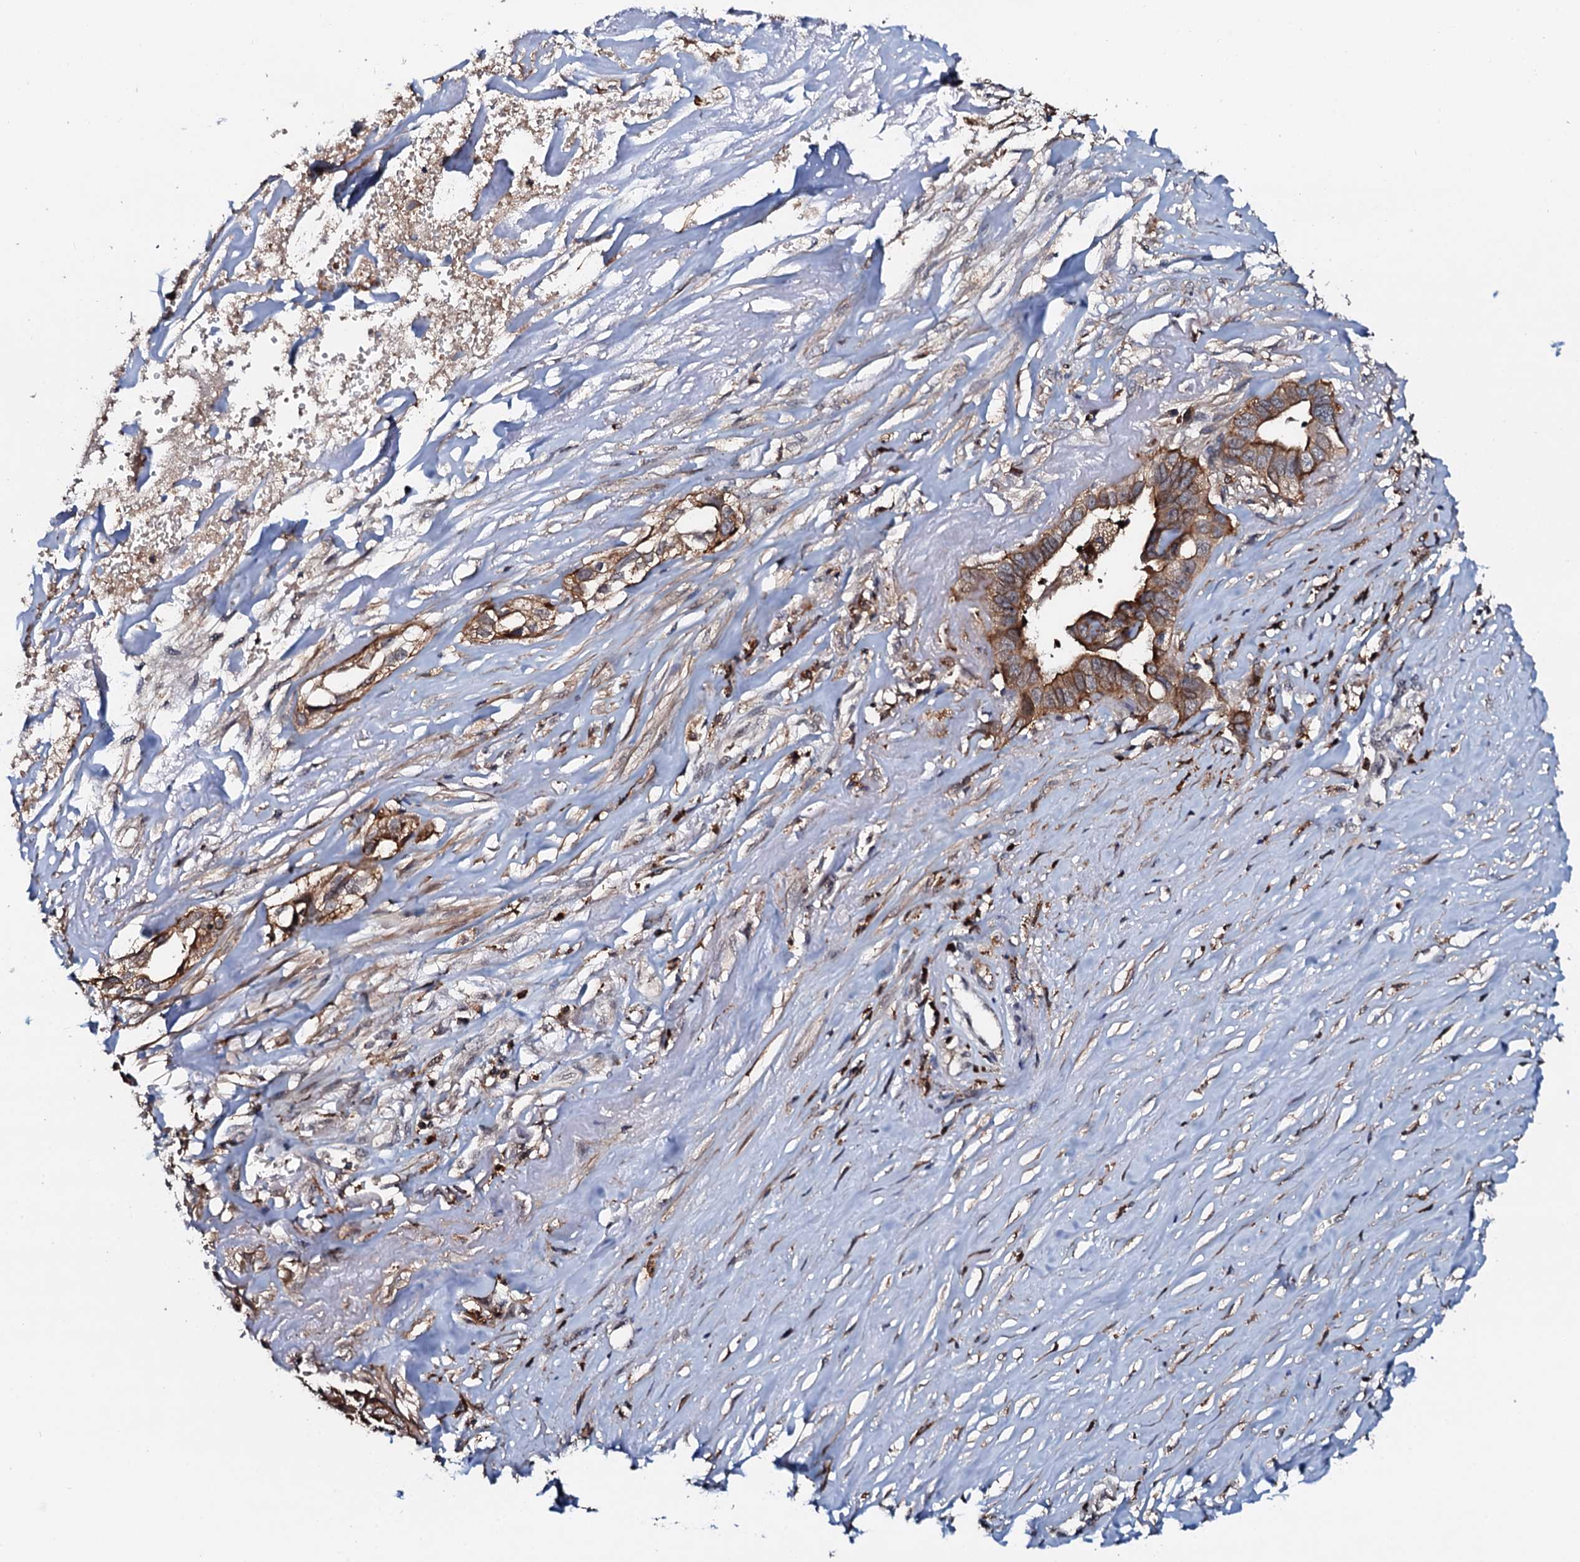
{"staining": {"intensity": "strong", "quantity": ">75%", "location": "cytoplasmic/membranous"}, "tissue": "liver cancer", "cell_type": "Tumor cells", "image_type": "cancer", "snomed": [{"axis": "morphology", "description": "Cholangiocarcinoma"}, {"axis": "topography", "description": "Liver"}], "caption": "Tumor cells display high levels of strong cytoplasmic/membranous positivity in about >75% of cells in human cholangiocarcinoma (liver). (DAB (3,3'-diaminobenzidine) IHC, brown staining for protein, blue staining for nuclei).", "gene": "VAMP8", "patient": {"sex": "female", "age": 79}}